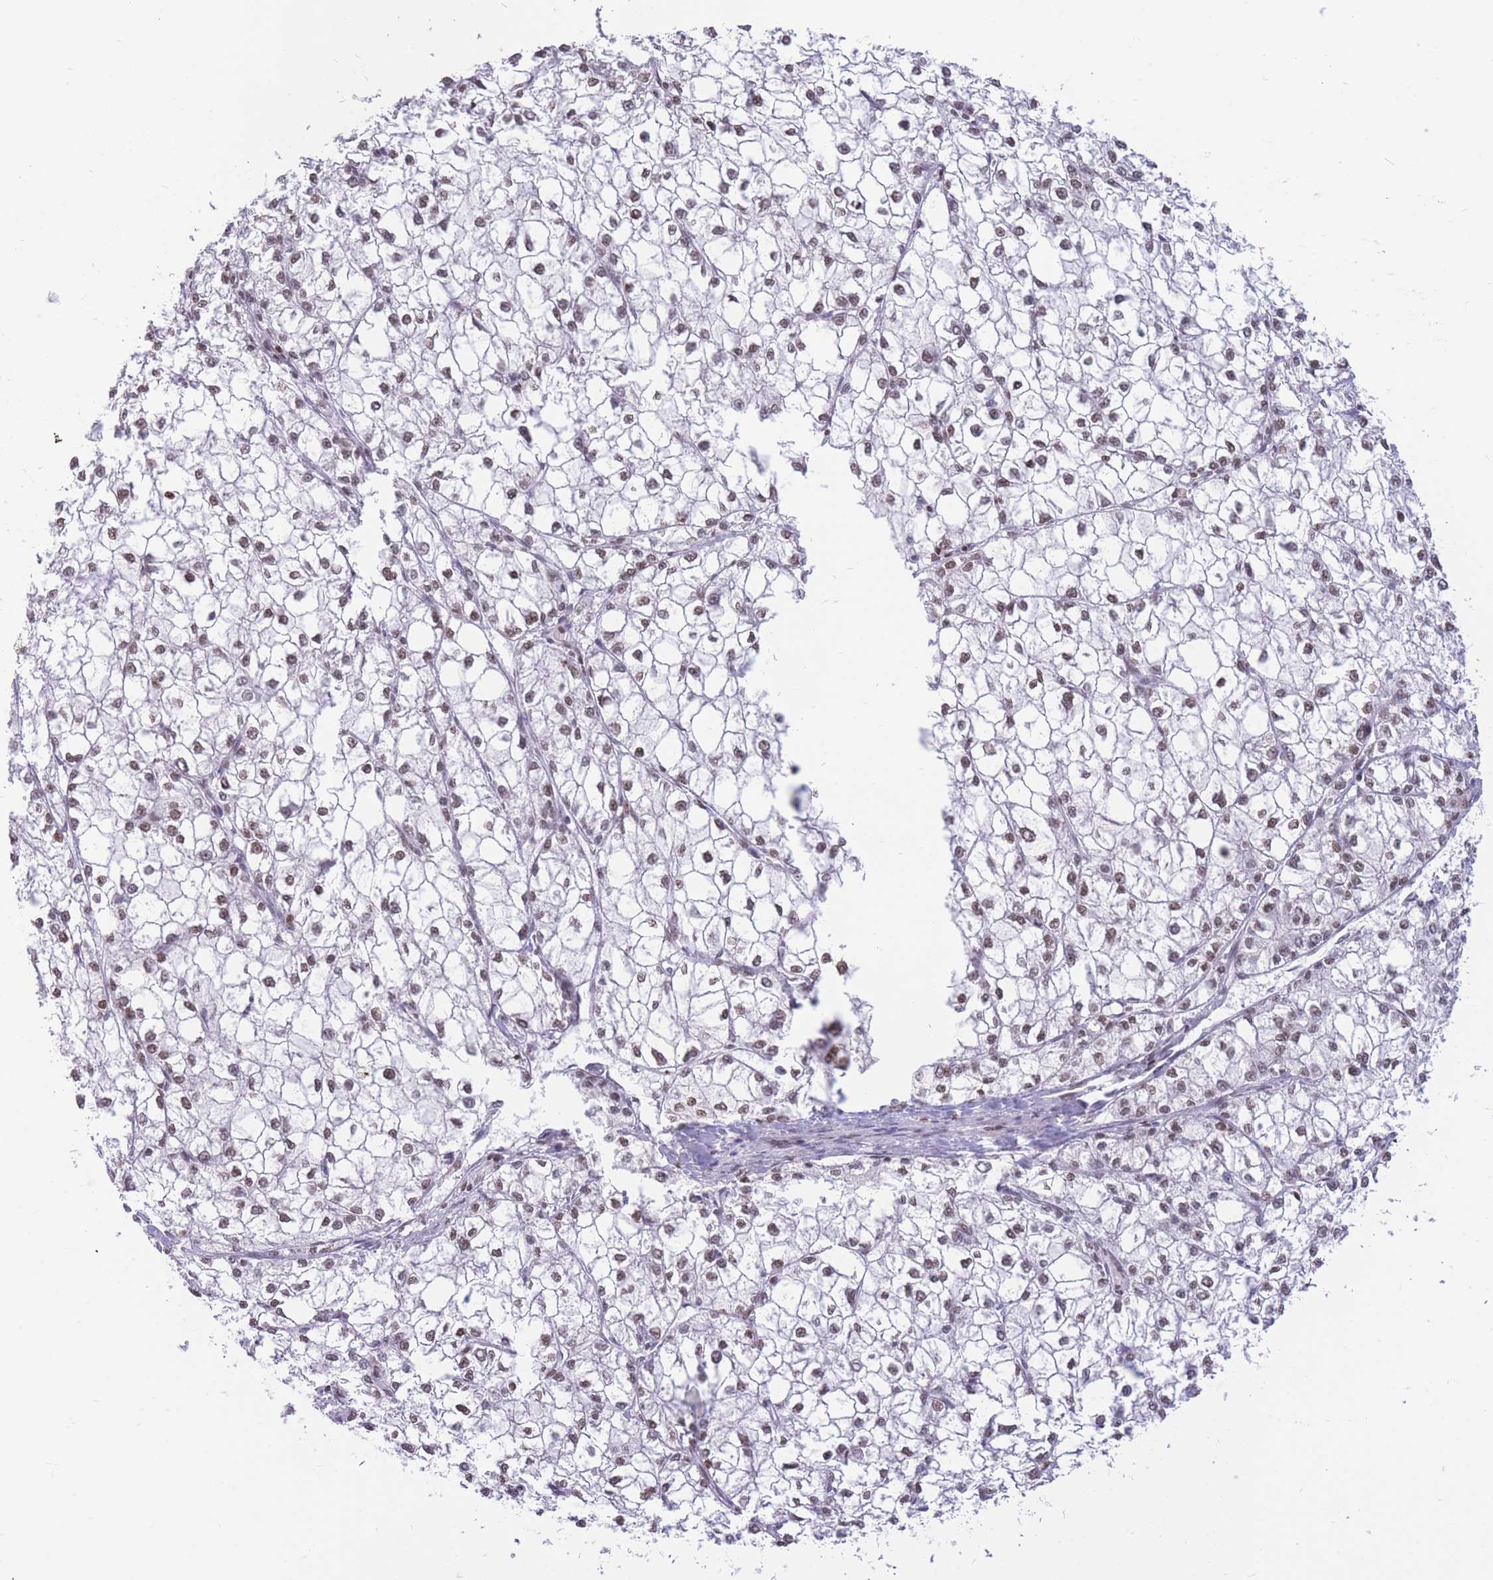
{"staining": {"intensity": "moderate", "quantity": ">75%", "location": "nuclear"}, "tissue": "liver cancer", "cell_type": "Tumor cells", "image_type": "cancer", "snomed": [{"axis": "morphology", "description": "Carcinoma, Hepatocellular, NOS"}, {"axis": "topography", "description": "Liver"}], "caption": "A brown stain shows moderate nuclear staining of a protein in human hepatocellular carcinoma (liver) tumor cells.", "gene": "HMGN1", "patient": {"sex": "female", "age": 43}}